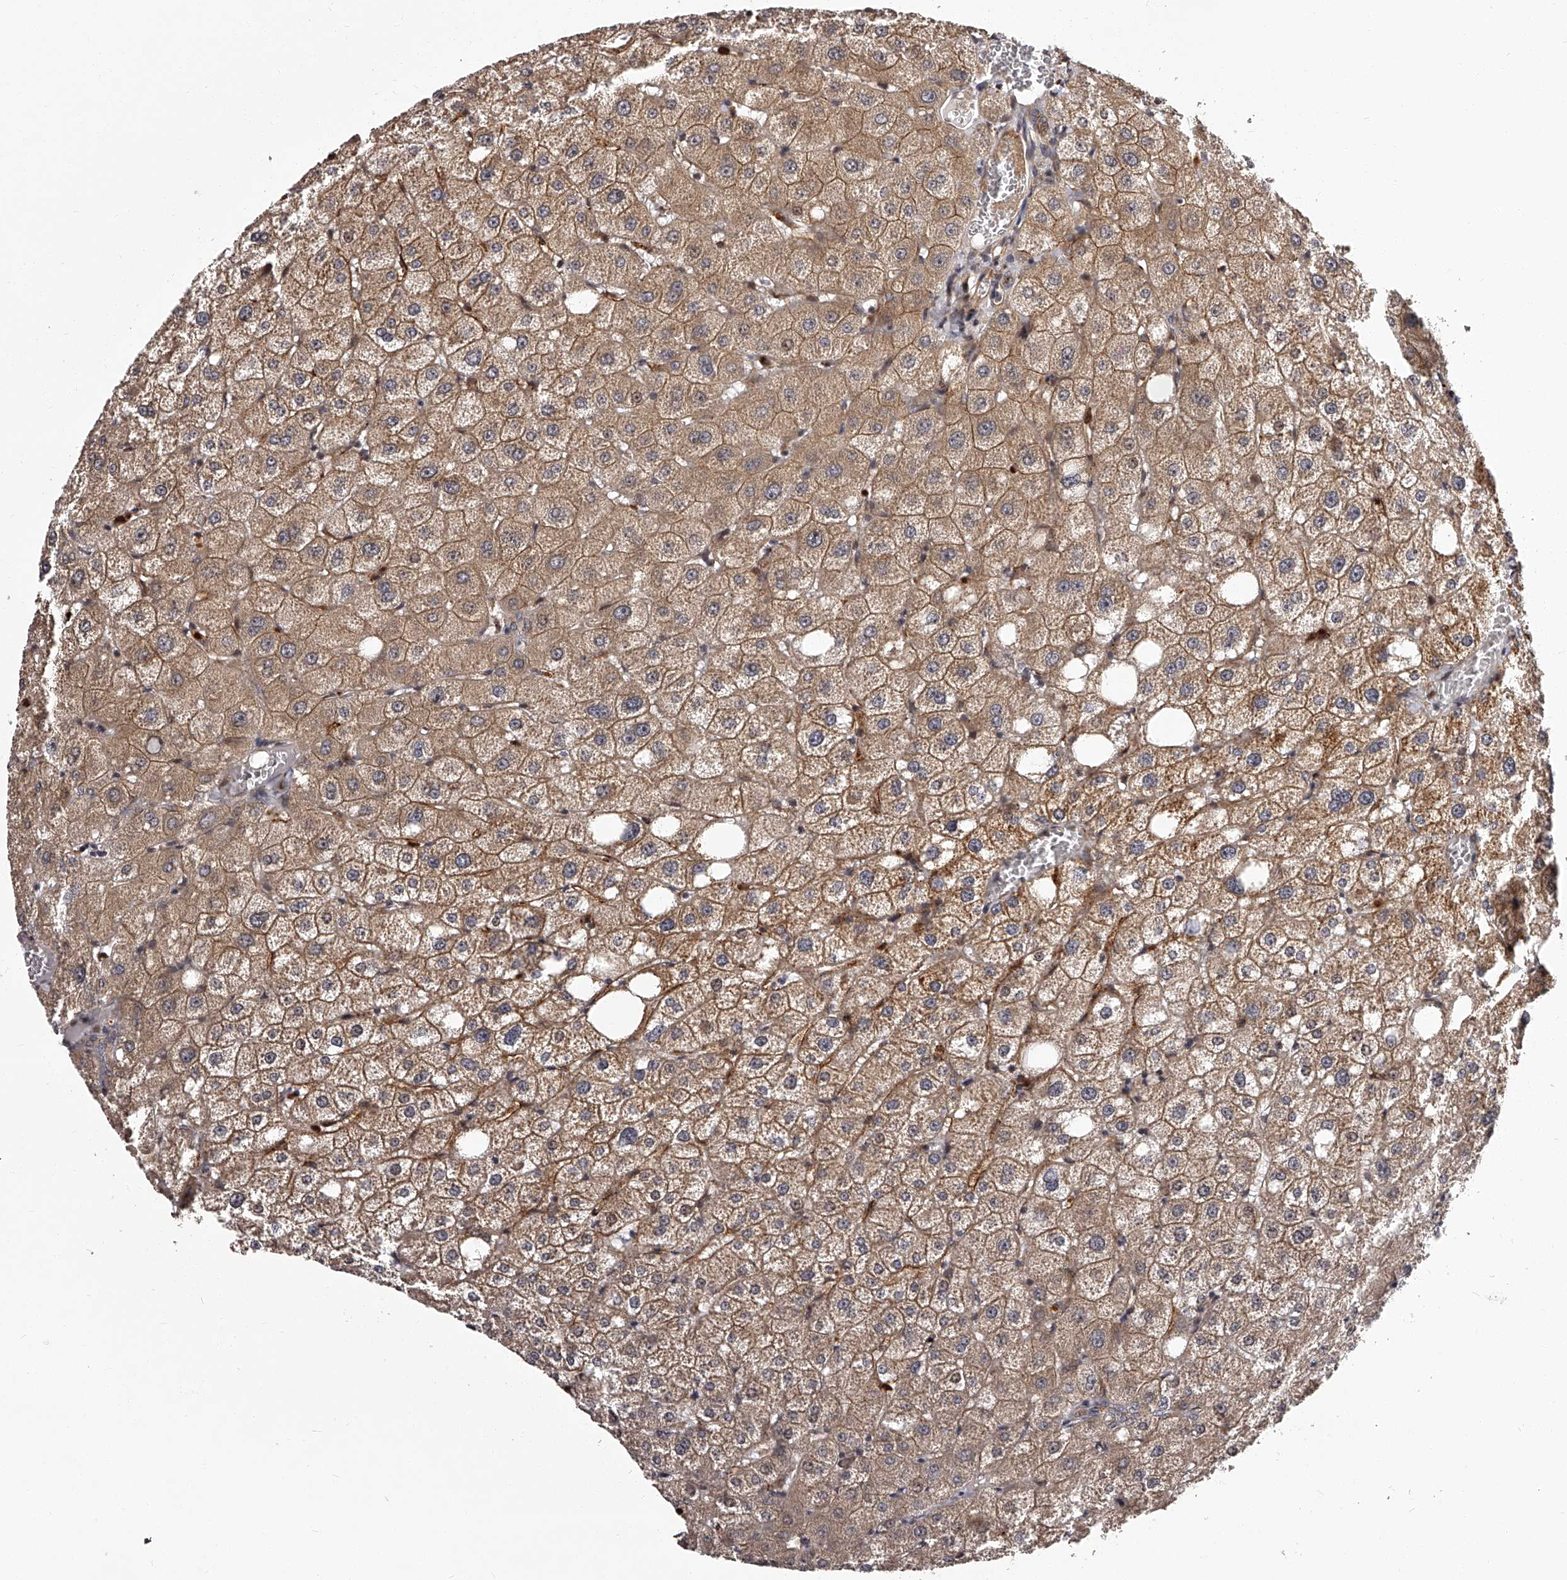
{"staining": {"intensity": "weak", "quantity": "25%-75%", "location": "cytoplasmic/membranous"}, "tissue": "liver", "cell_type": "Cholangiocytes", "image_type": "normal", "snomed": [{"axis": "morphology", "description": "Normal tissue, NOS"}, {"axis": "topography", "description": "Liver"}], "caption": "A micrograph of human liver stained for a protein exhibits weak cytoplasmic/membranous brown staining in cholangiocytes.", "gene": "RSC1A1", "patient": {"sex": "male", "age": 73}}